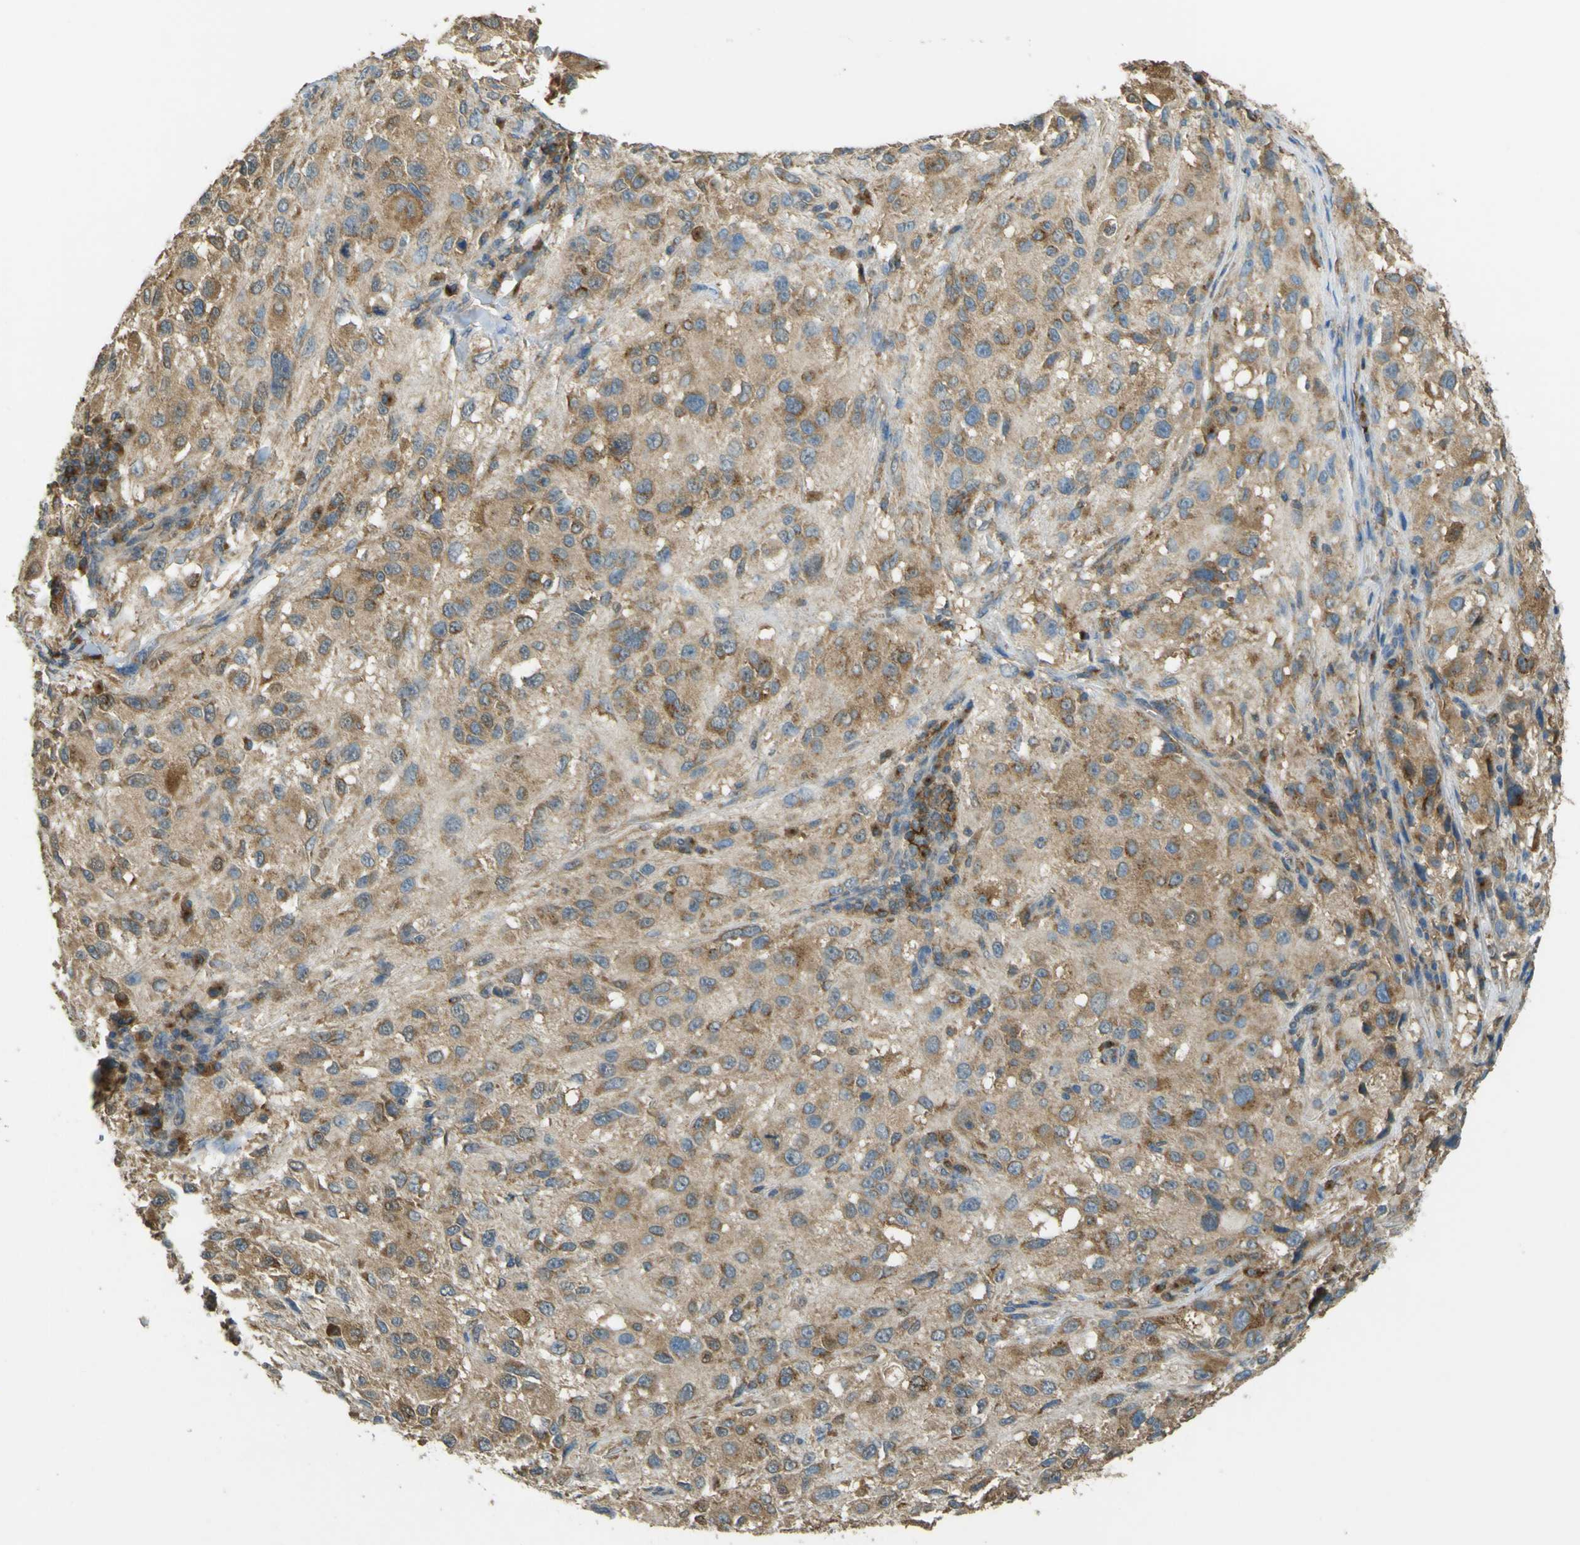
{"staining": {"intensity": "moderate", "quantity": "25%-75%", "location": "cytoplasmic/membranous"}, "tissue": "melanoma", "cell_type": "Tumor cells", "image_type": "cancer", "snomed": [{"axis": "morphology", "description": "Necrosis, NOS"}, {"axis": "morphology", "description": "Malignant melanoma, NOS"}, {"axis": "topography", "description": "Skin"}], "caption": "Immunohistochemistry (DAB) staining of malignant melanoma reveals moderate cytoplasmic/membranous protein positivity in approximately 25%-75% of tumor cells.", "gene": "GOLGA1", "patient": {"sex": "female", "age": 87}}